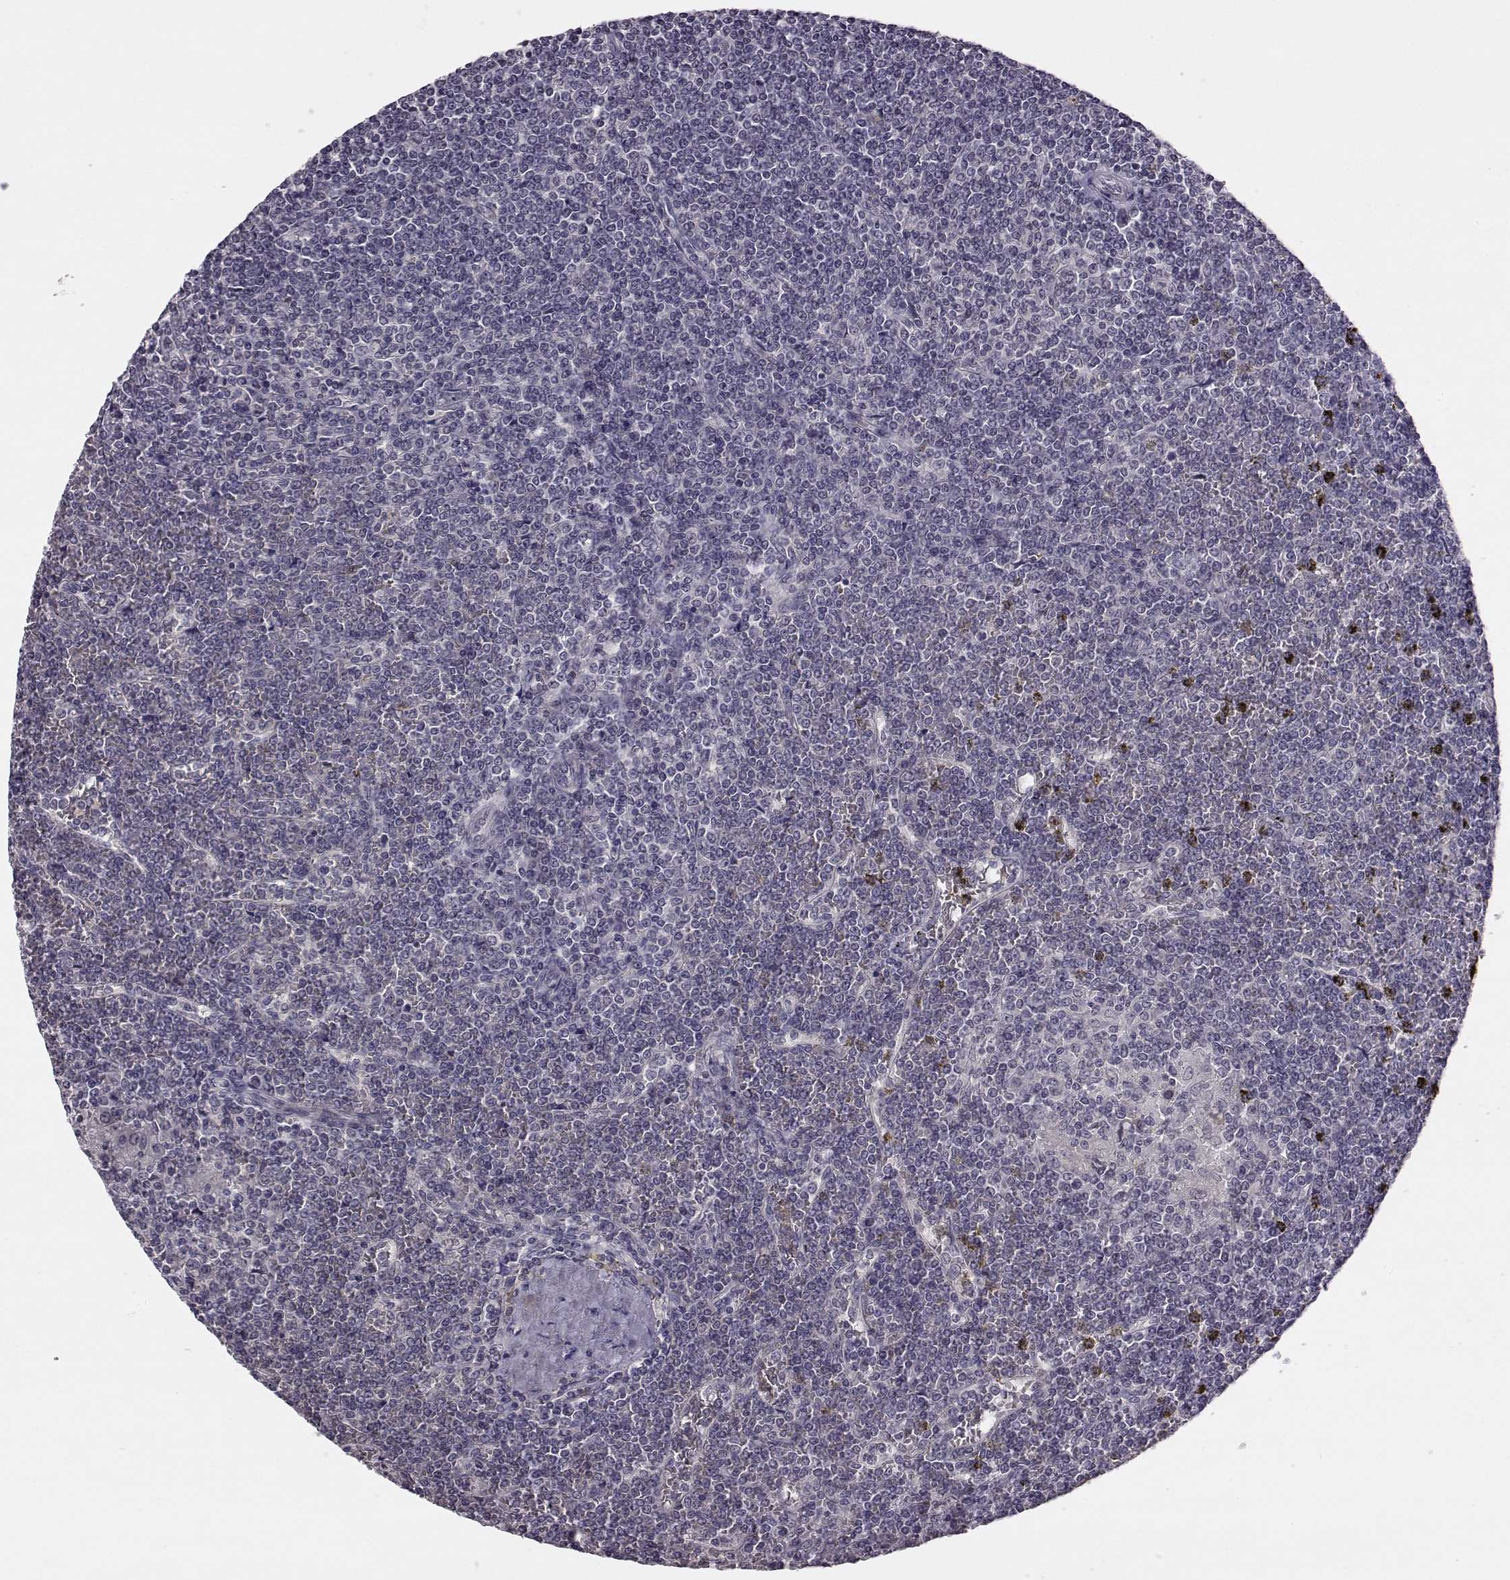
{"staining": {"intensity": "negative", "quantity": "none", "location": "none"}, "tissue": "lymphoma", "cell_type": "Tumor cells", "image_type": "cancer", "snomed": [{"axis": "morphology", "description": "Malignant lymphoma, non-Hodgkin's type, Low grade"}, {"axis": "topography", "description": "Spleen"}], "caption": "Immunohistochemical staining of malignant lymphoma, non-Hodgkin's type (low-grade) demonstrates no significant expression in tumor cells. (Brightfield microscopy of DAB (3,3'-diaminobenzidine) immunohistochemistry at high magnification).", "gene": "C10orf62", "patient": {"sex": "female", "age": 19}}